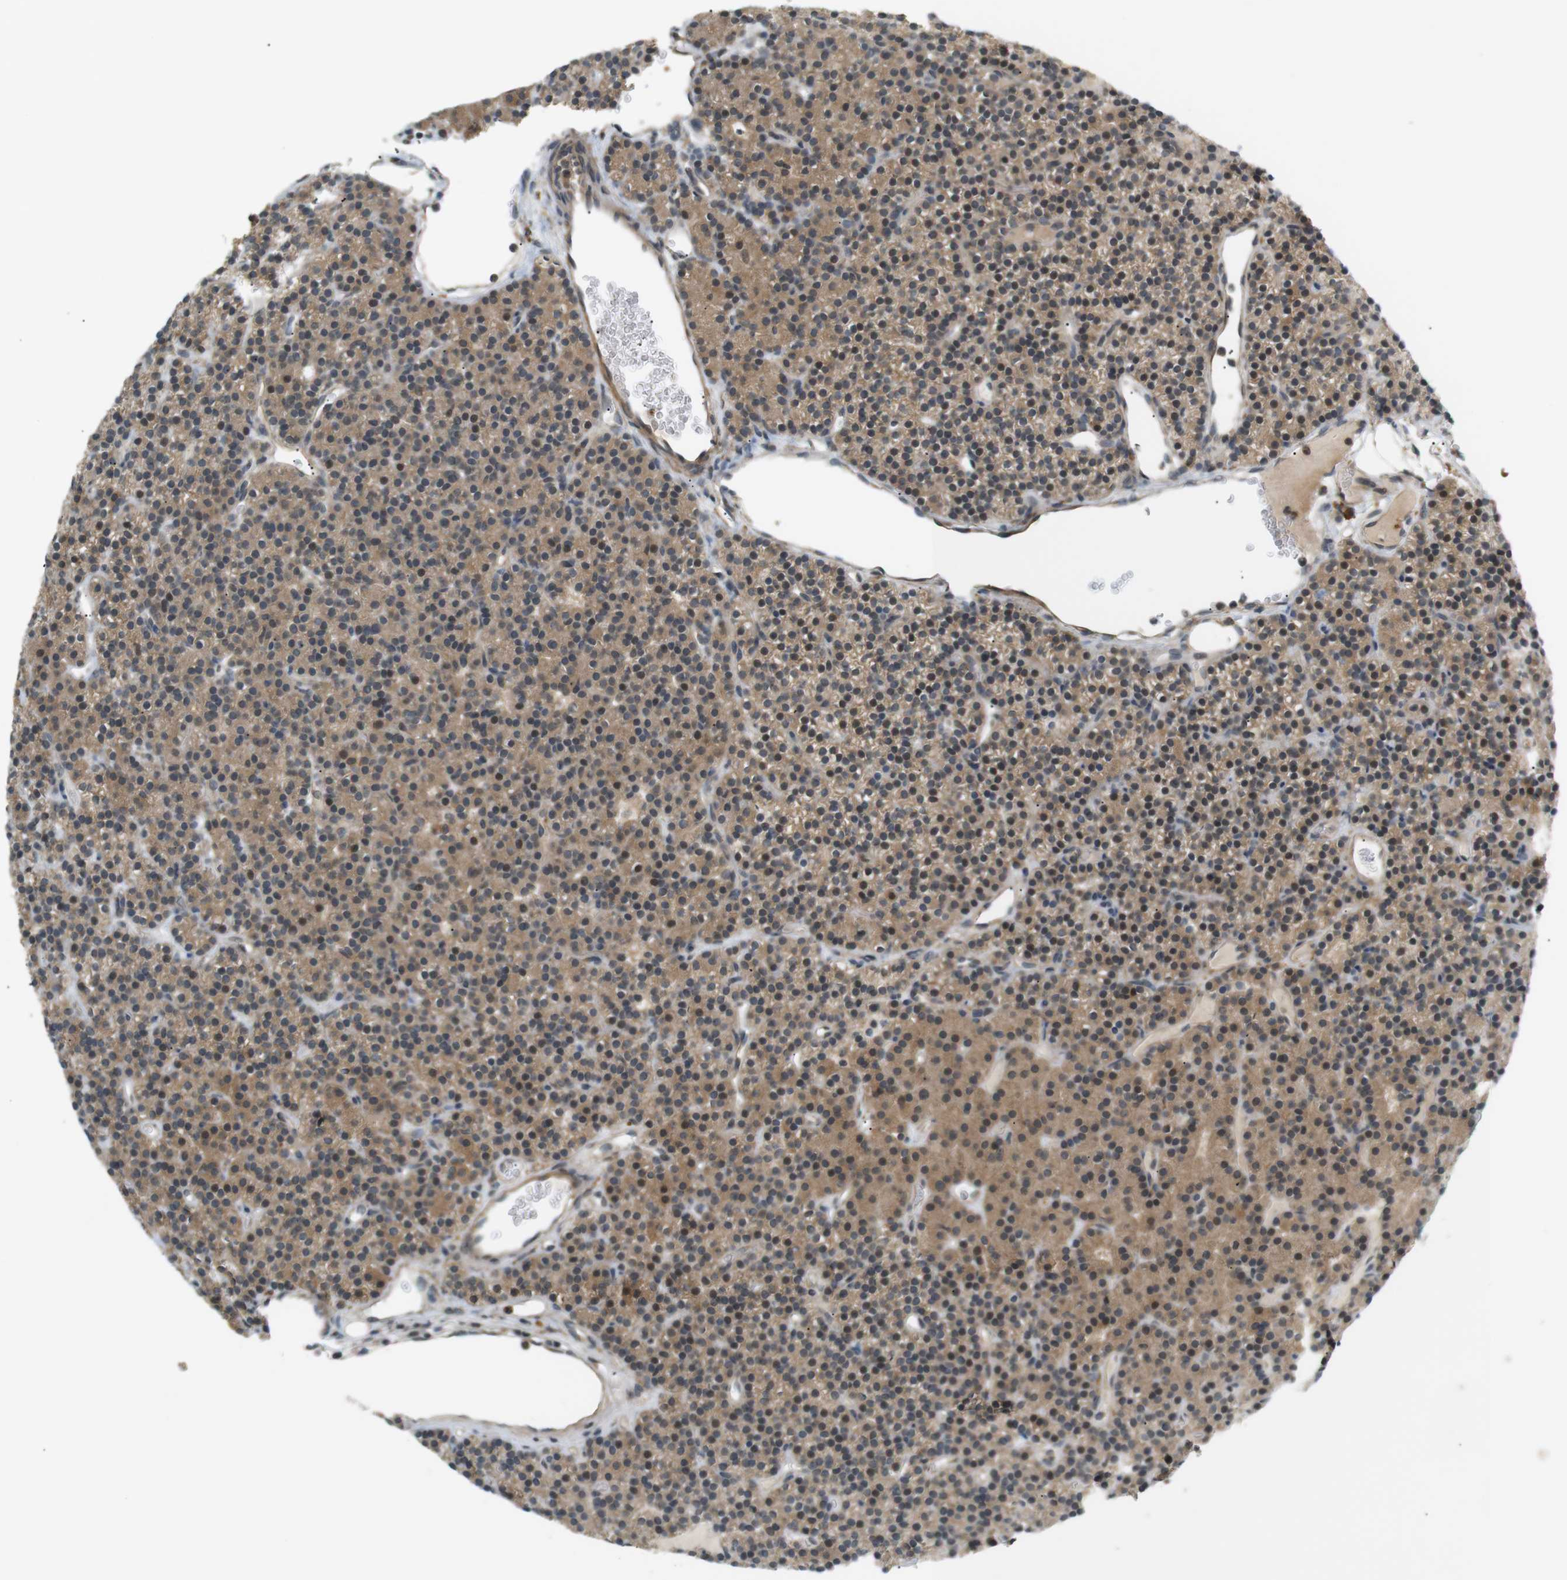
{"staining": {"intensity": "moderate", "quantity": ">75%", "location": "cytoplasmic/membranous,nuclear"}, "tissue": "parathyroid gland", "cell_type": "Glandular cells", "image_type": "normal", "snomed": [{"axis": "morphology", "description": "Normal tissue, NOS"}, {"axis": "topography", "description": "Parathyroid gland"}], "caption": "Parathyroid gland stained with immunohistochemistry demonstrates moderate cytoplasmic/membranous,nuclear positivity in about >75% of glandular cells.", "gene": "SOCS6", "patient": {"sex": "male", "age": 24}}